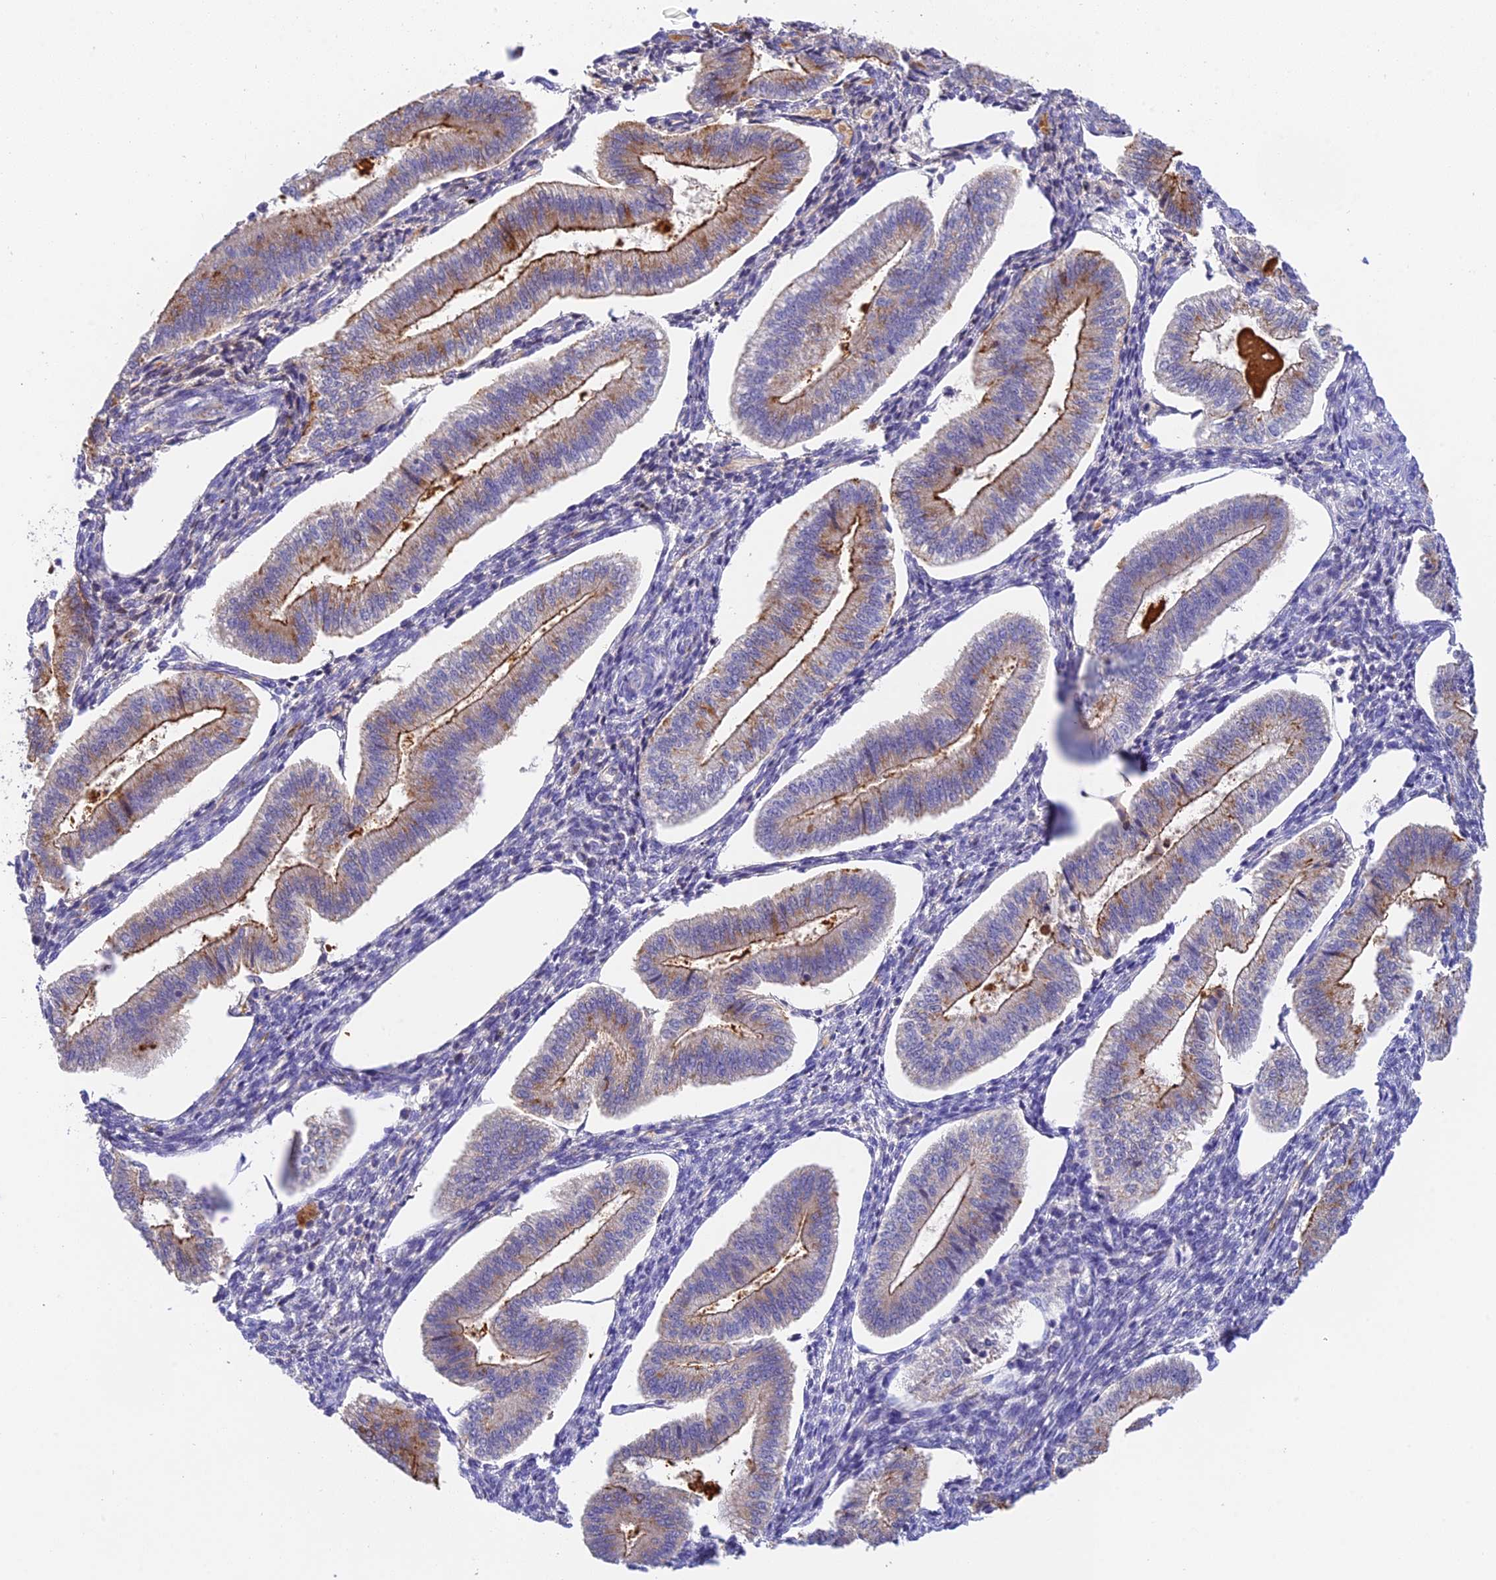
{"staining": {"intensity": "negative", "quantity": "none", "location": "none"}, "tissue": "endometrium", "cell_type": "Cells in endometrial stroma", "image_type": "normal", "snomed": [{"axis": "morphology", "description": "Normal tissue, NOS"}, {"axis": "topography", "description": "Endometrium"}], "caption": "This is an IHC histopathology image of benign endometrium. There is no staining in cells in endometrial stroma.", "gene": "HDHD2", "patient": {"sex": "female", "age": 34}}